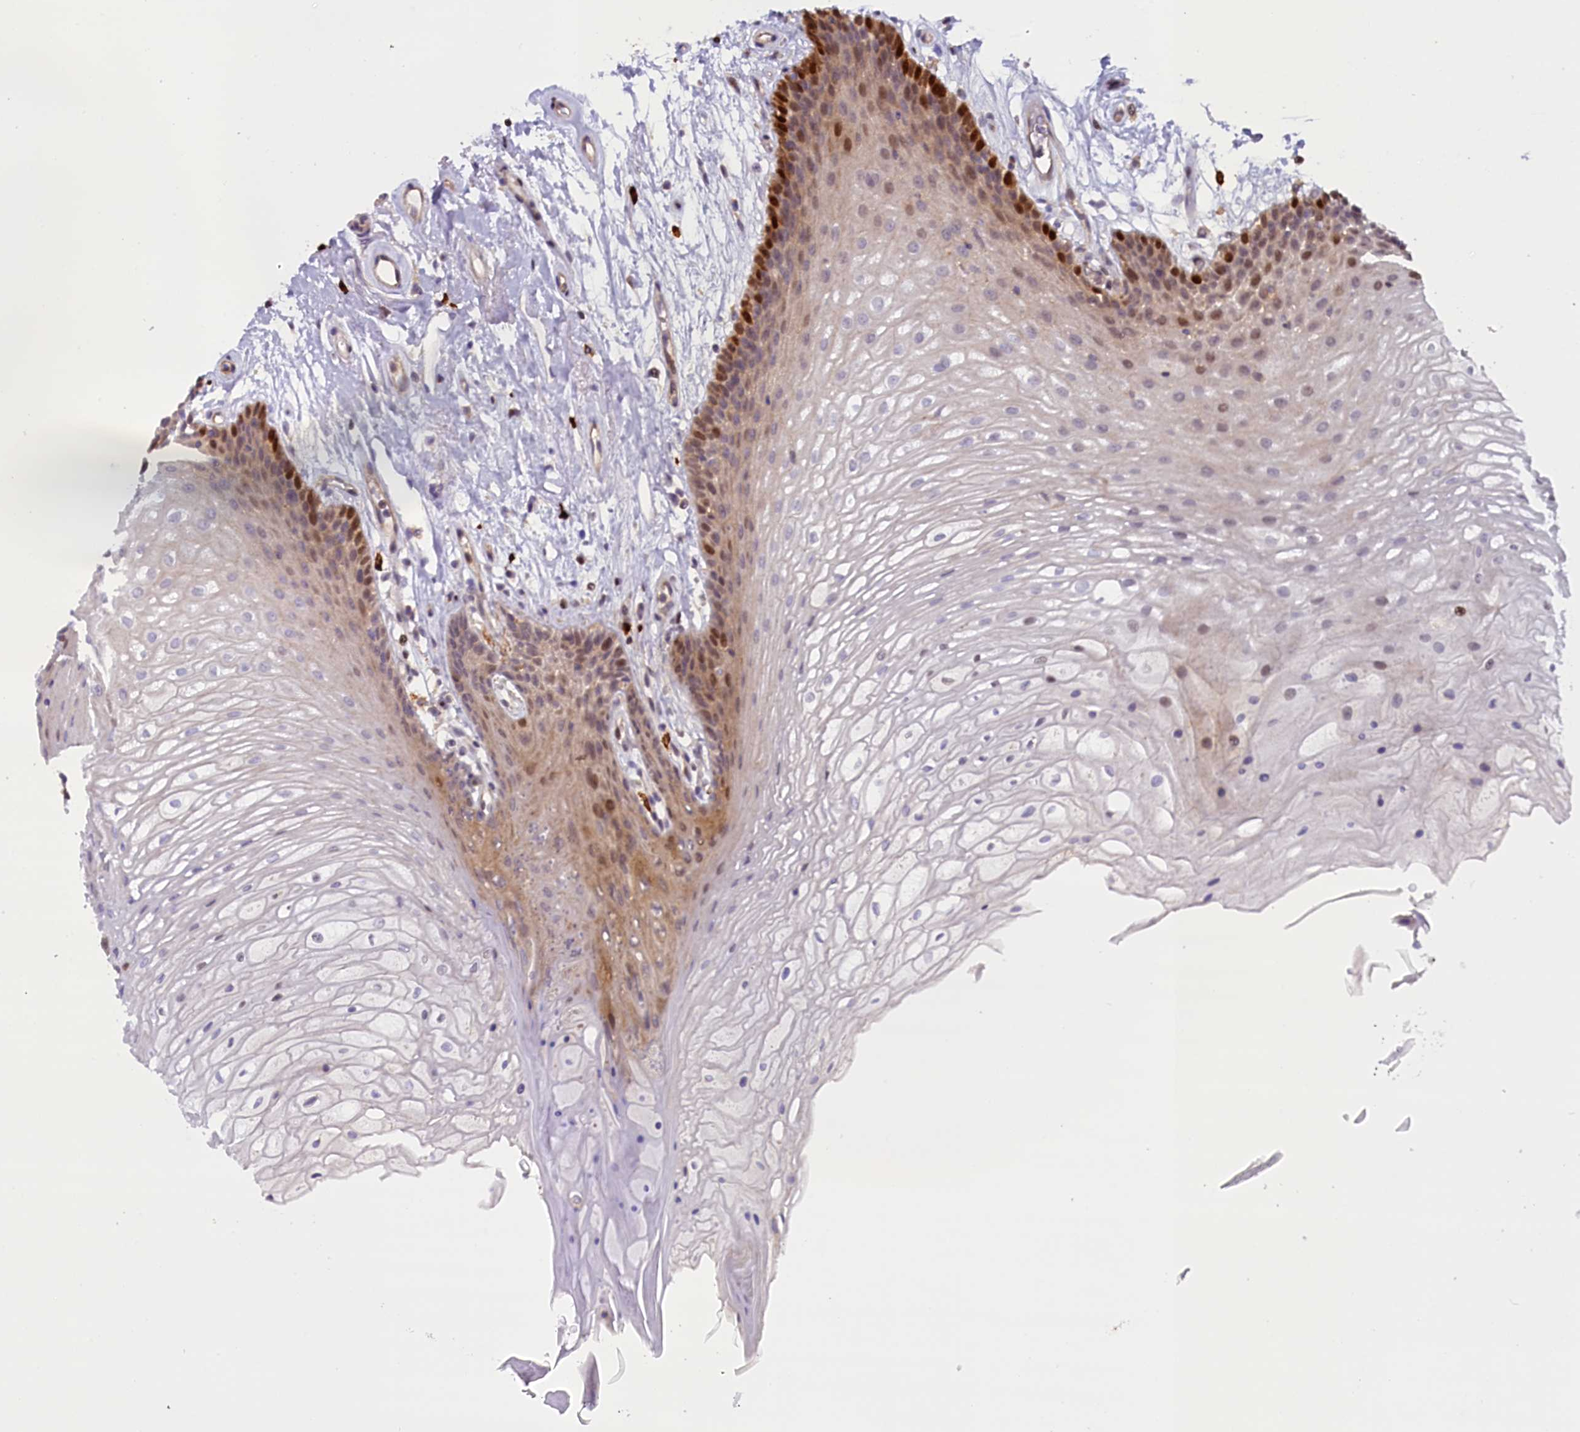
{"staining": {"intensity": "strong", "quantity": "<25%", "location": "cytoplasmic/membranous,nuclear"}, "tissue": "oral mucosa", "cell_type": "Squamous epithelial cells", "image_type": "normal", "snomed": [{"axis": "morphology", "description": "Normal tissue, NOS"}, {"axis": "topography", "description": "Oral tissue"}], "caption": "Immunohistochemistry (DAB) staining of unremarkable oral mucosa demonstrates strong cytoplasmic/membranous,nuclear protein positivity in approximately <25% of squamous epithelial cells.", "gene": "CCL23", "patient": {"sex": "female", "age": 80}}